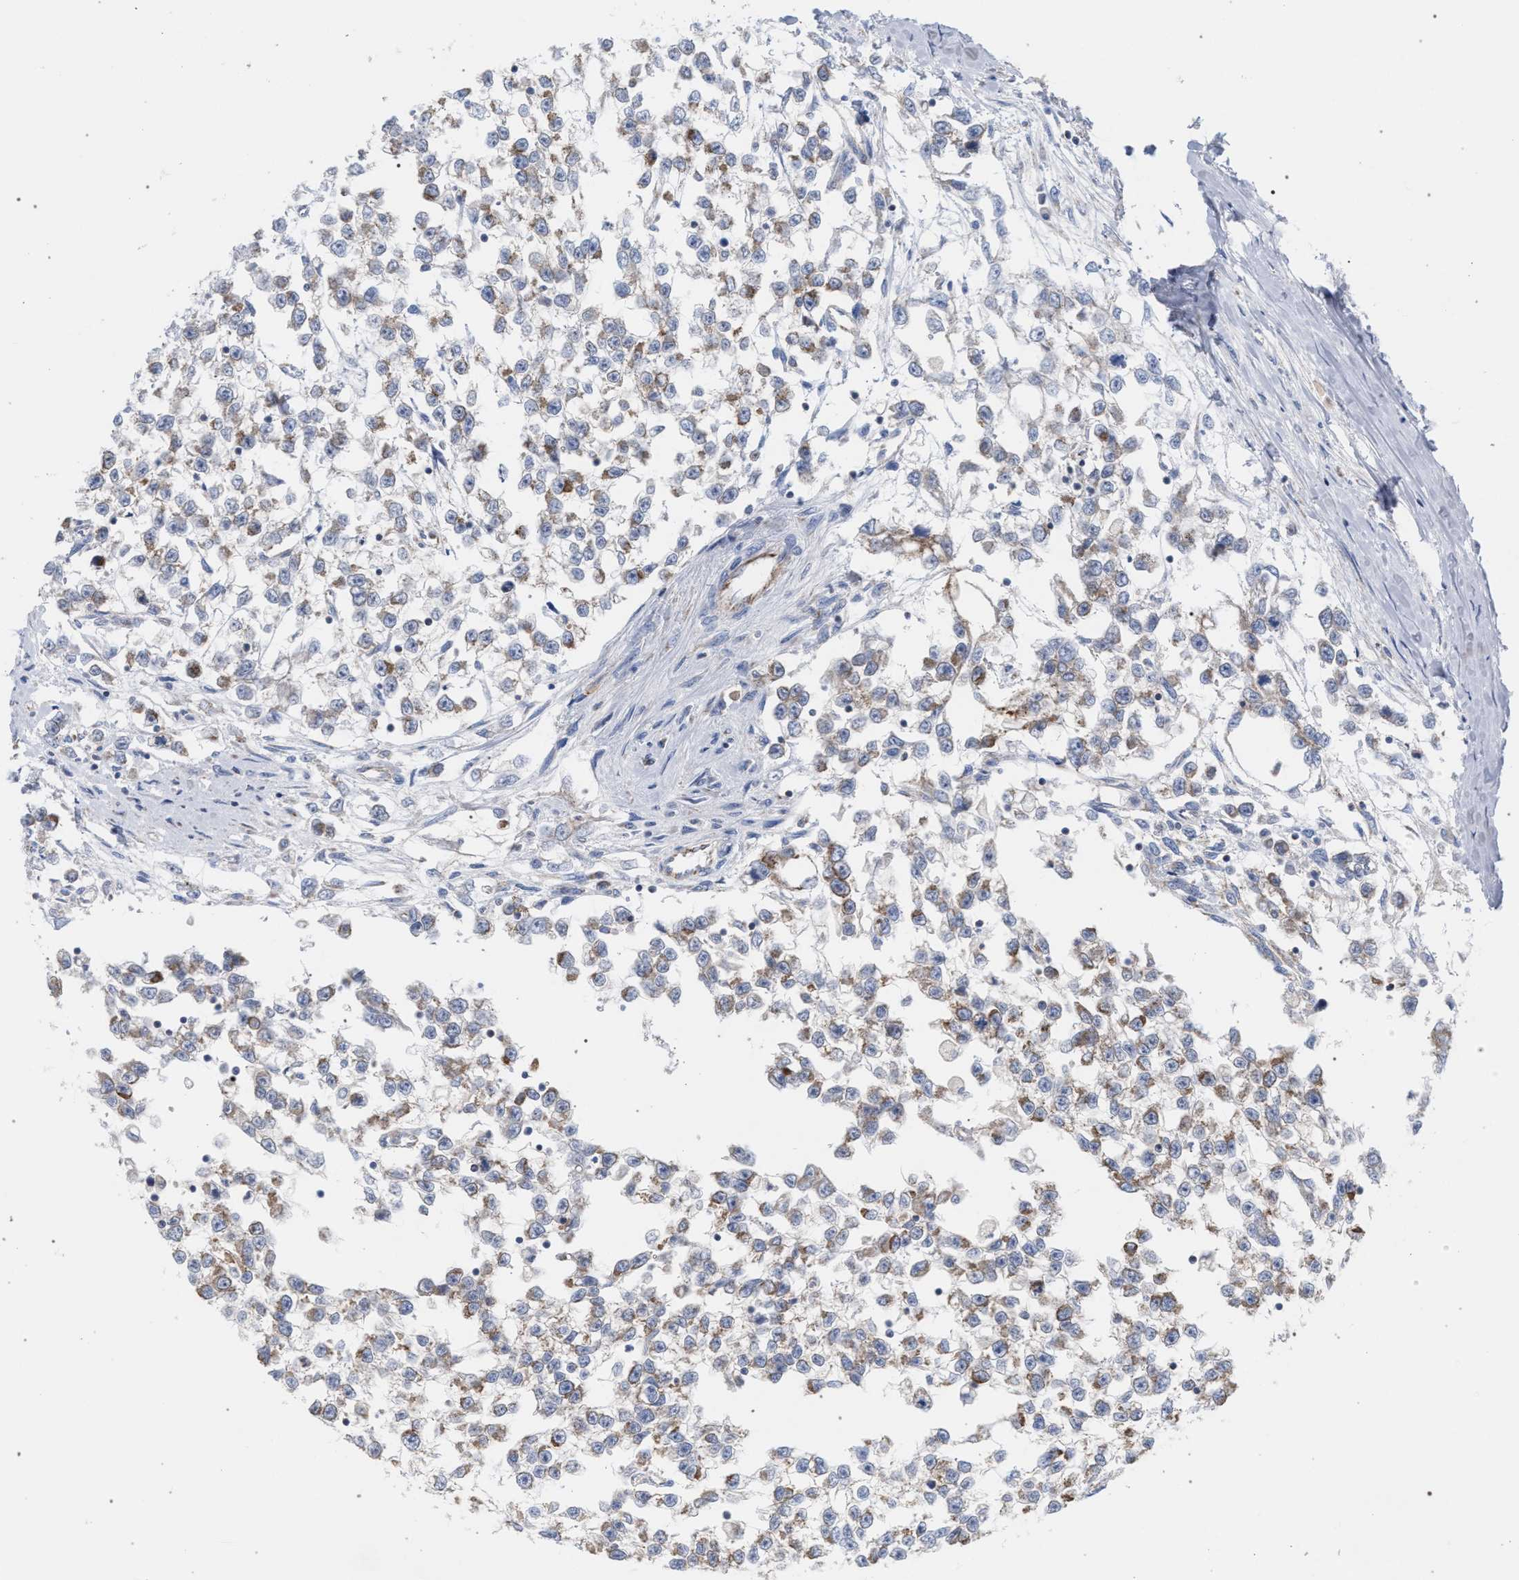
{"staining": {"intensity": "moderate", "quantity": "25%-75%", "location": "cytoplasmic/membranous"}, "tissue": "testis cancer", "cell_type": "Tumor cells", "image_type": "cancer", "snomed": [{"axis": "morphology", "description": "Seminoma, NOS"}, {"axis": "morphology", "description": "Carcinoma, Embryonal, NOS"}, {"axis": "topography", "description": "Testis"}], "caption": "Protein positivity by immunohistochemistry shows moderate cytoplasmic/membranous staining in about 25%-75% of tumor cells in testis seminoma.", "gene": "ECI2", "patient": {"sex": "male", "age": 51}}